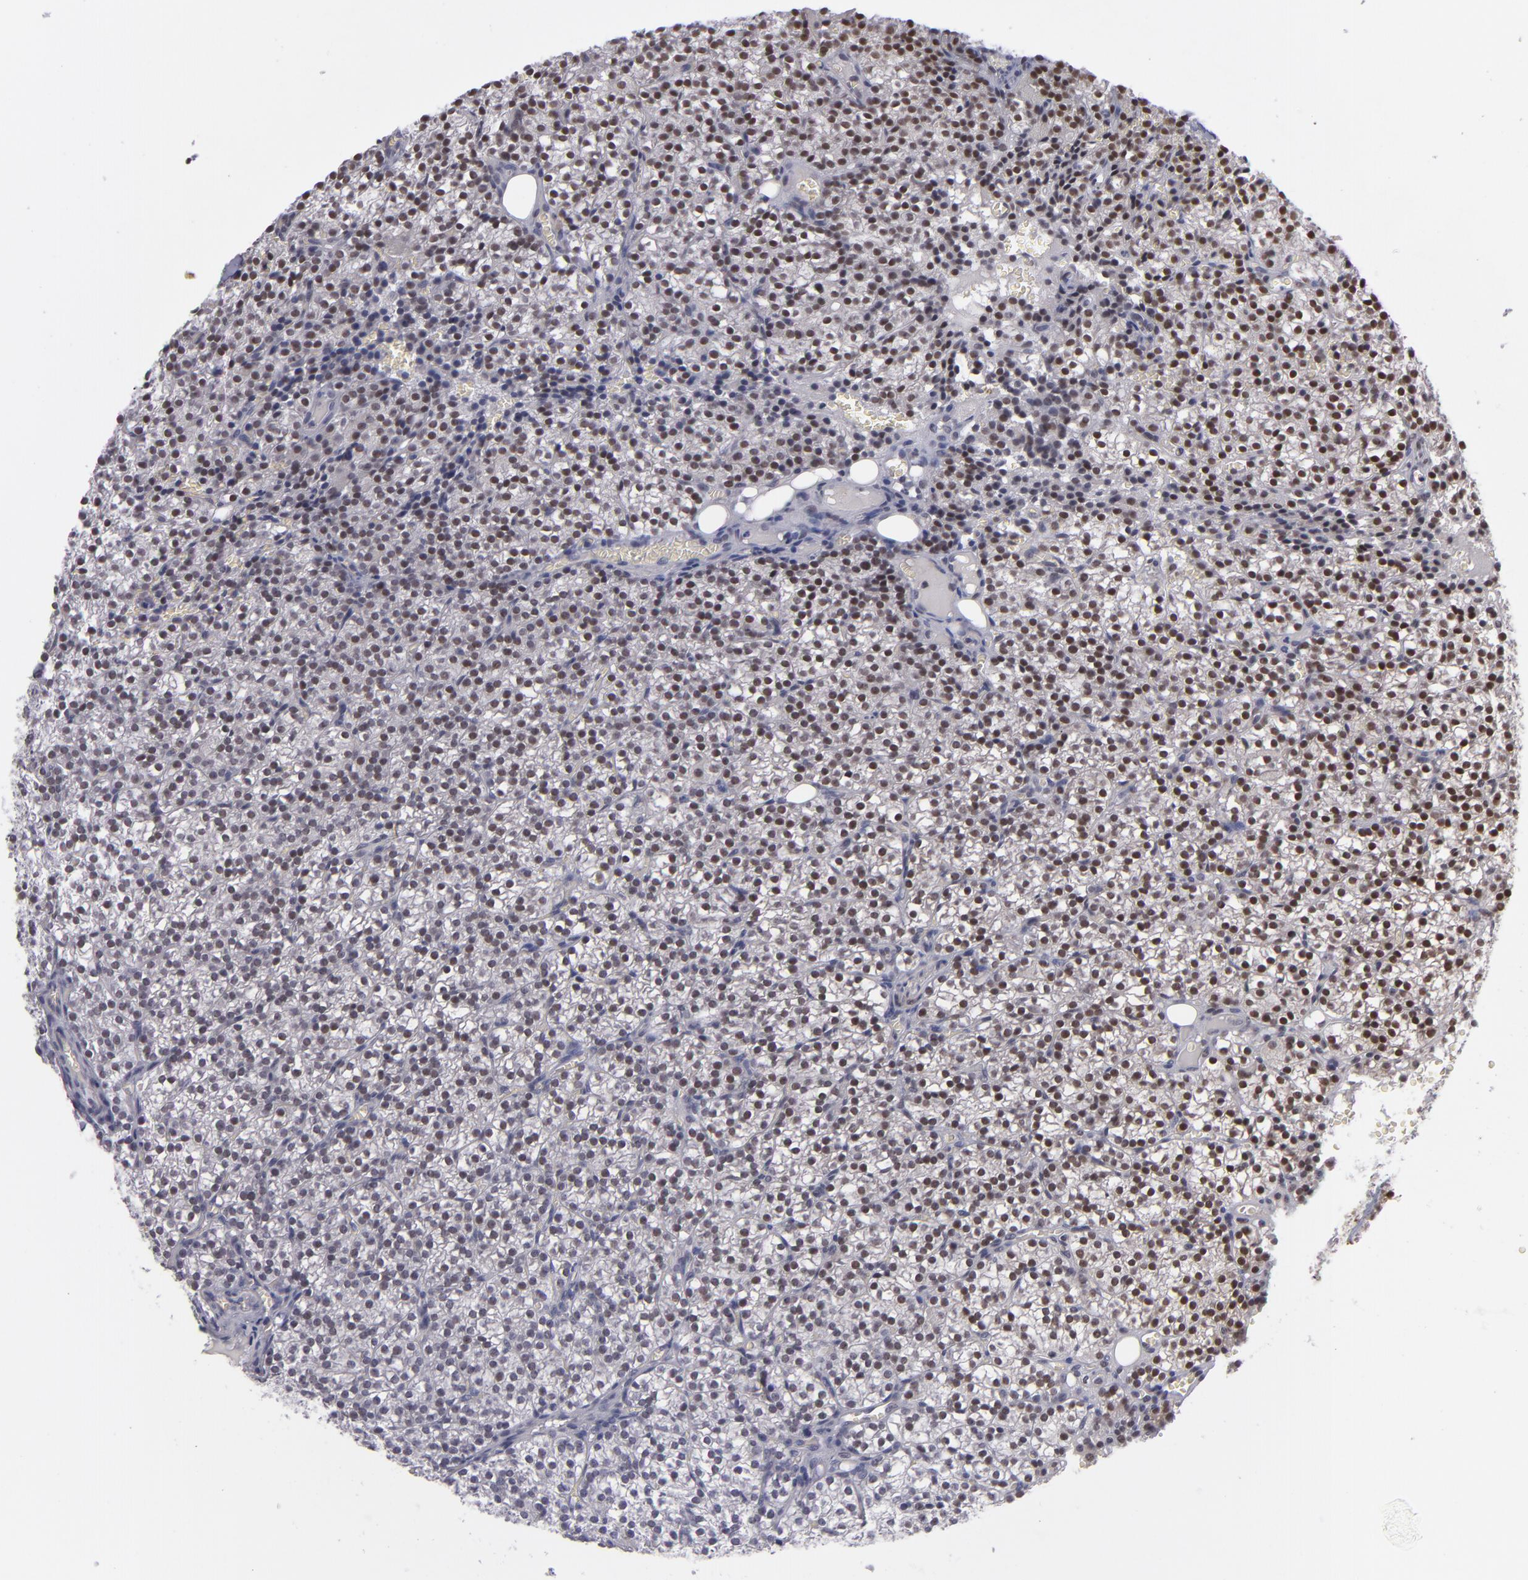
{"staining": {"intensity": "weak", "quantity": "25%-75%", "location": "nuclear"}, "tissue": "parathyroid gland", "cell_type": "Glandular cells", "image_type": "normal", "snomed": [{"axis": "morphology", "description": "Normal tissue, NOS"}, {"axis": "topography", "description": "Parathyroid gland"}], "caption": "High-magnification brightfield microscopy of benign parathyroid gland stained with DAB (brown) and counterstained with hematoxylin (blue). glandular cells exhibit weak nuclear positivity is identified in about25%-75% of cells. The protein is shown in brown color, while the nuclei are stained blue.", "gene": "MLLT3", "patient": {"sex": "female", "age": 17}}